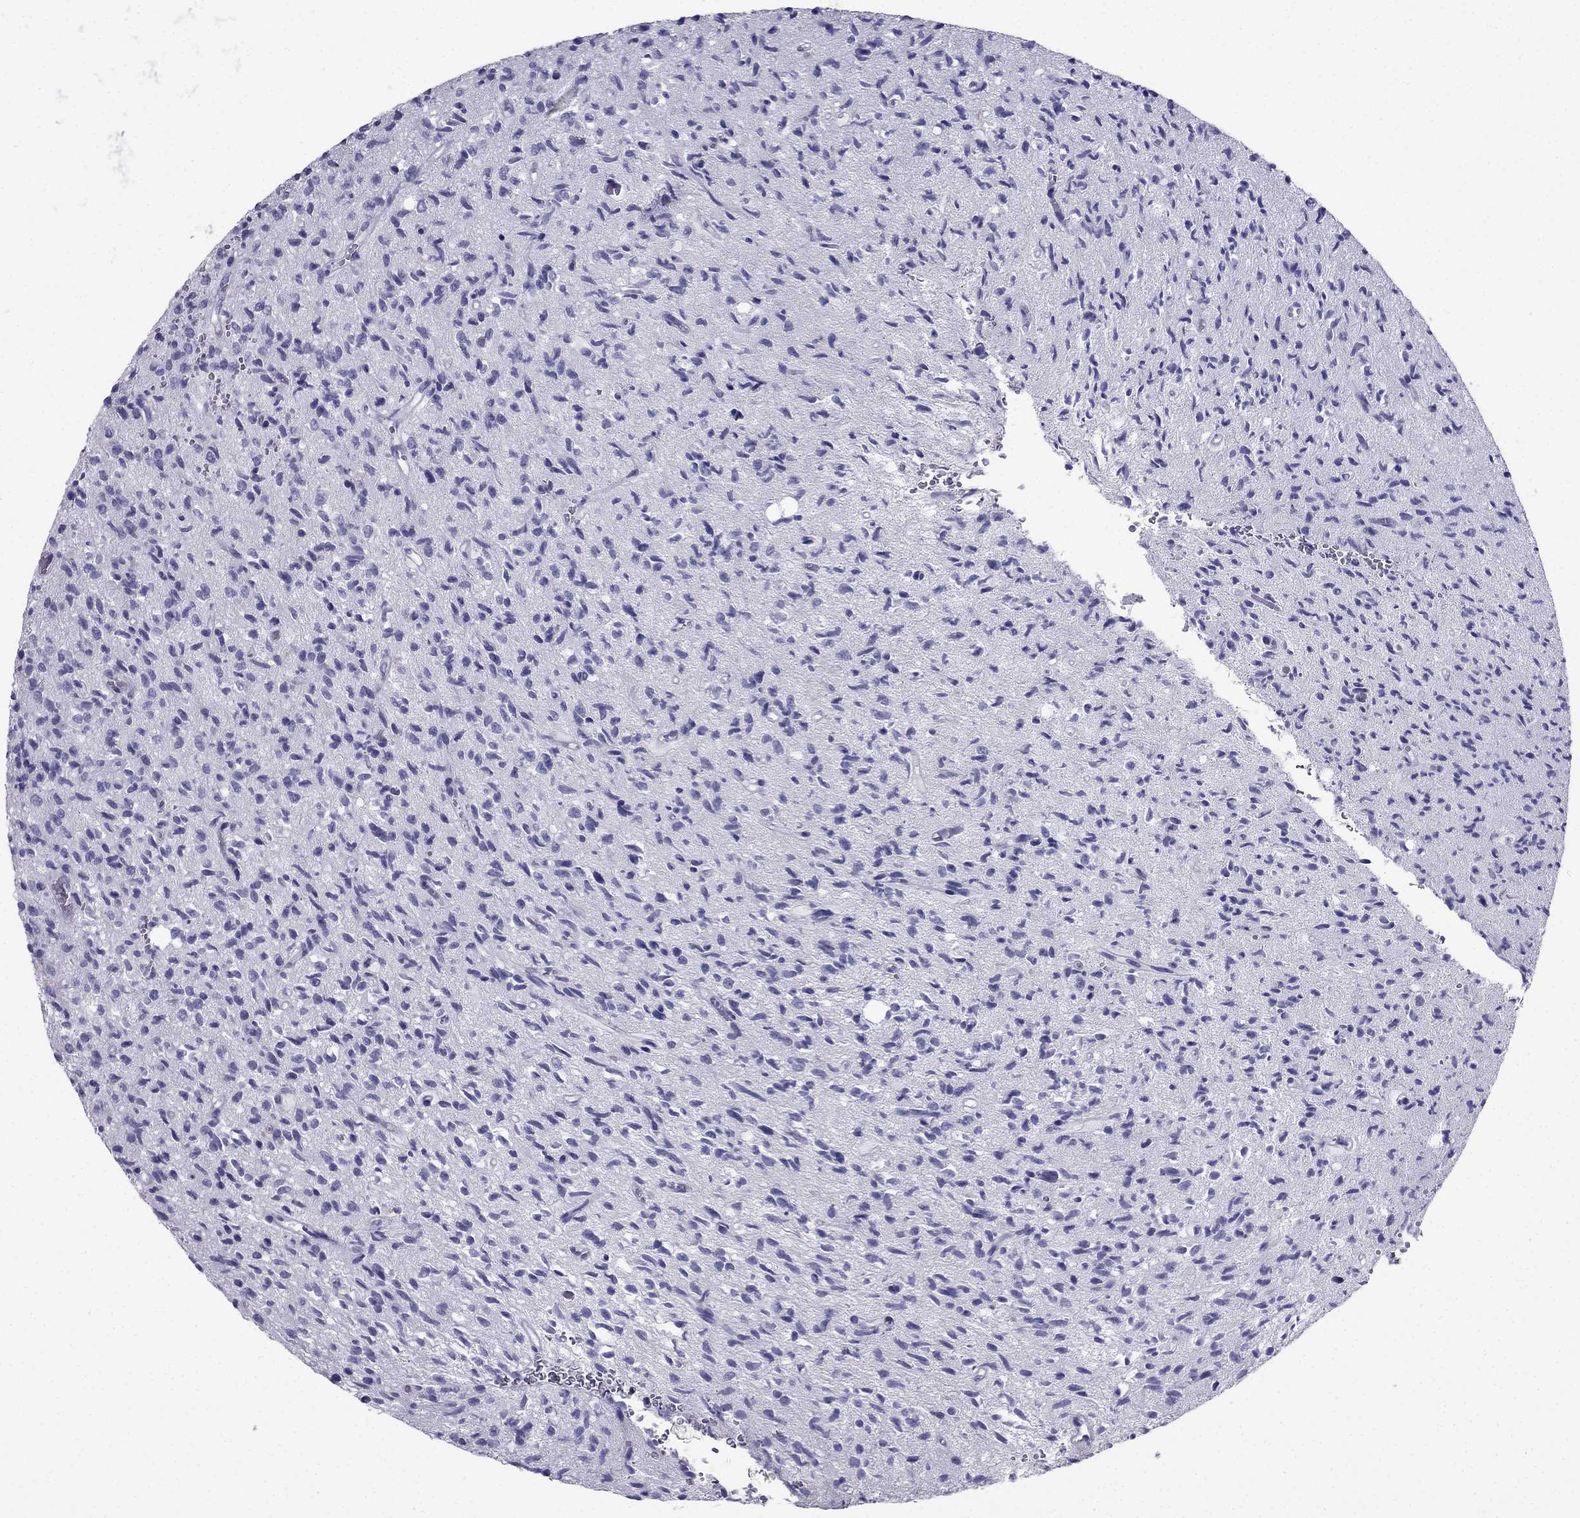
{"staining": {"intensity": "negative", "quantity": "none", "location": "none"}, "tissue": "glioma", "cell_type": "Tumor cells", "image_type": "cancer", "snomed": [{"axis": "morphology", "description": "Glioma, malignant, High grade"}, {"axis": "topography", "description": "Brain"}], "caption": "Immunohistochemical staining of malignant glioma (high-grade) shows no significant staining in tumor cells.", "gene": "PTH", "patient": {"sex": "male", "age": 64}}